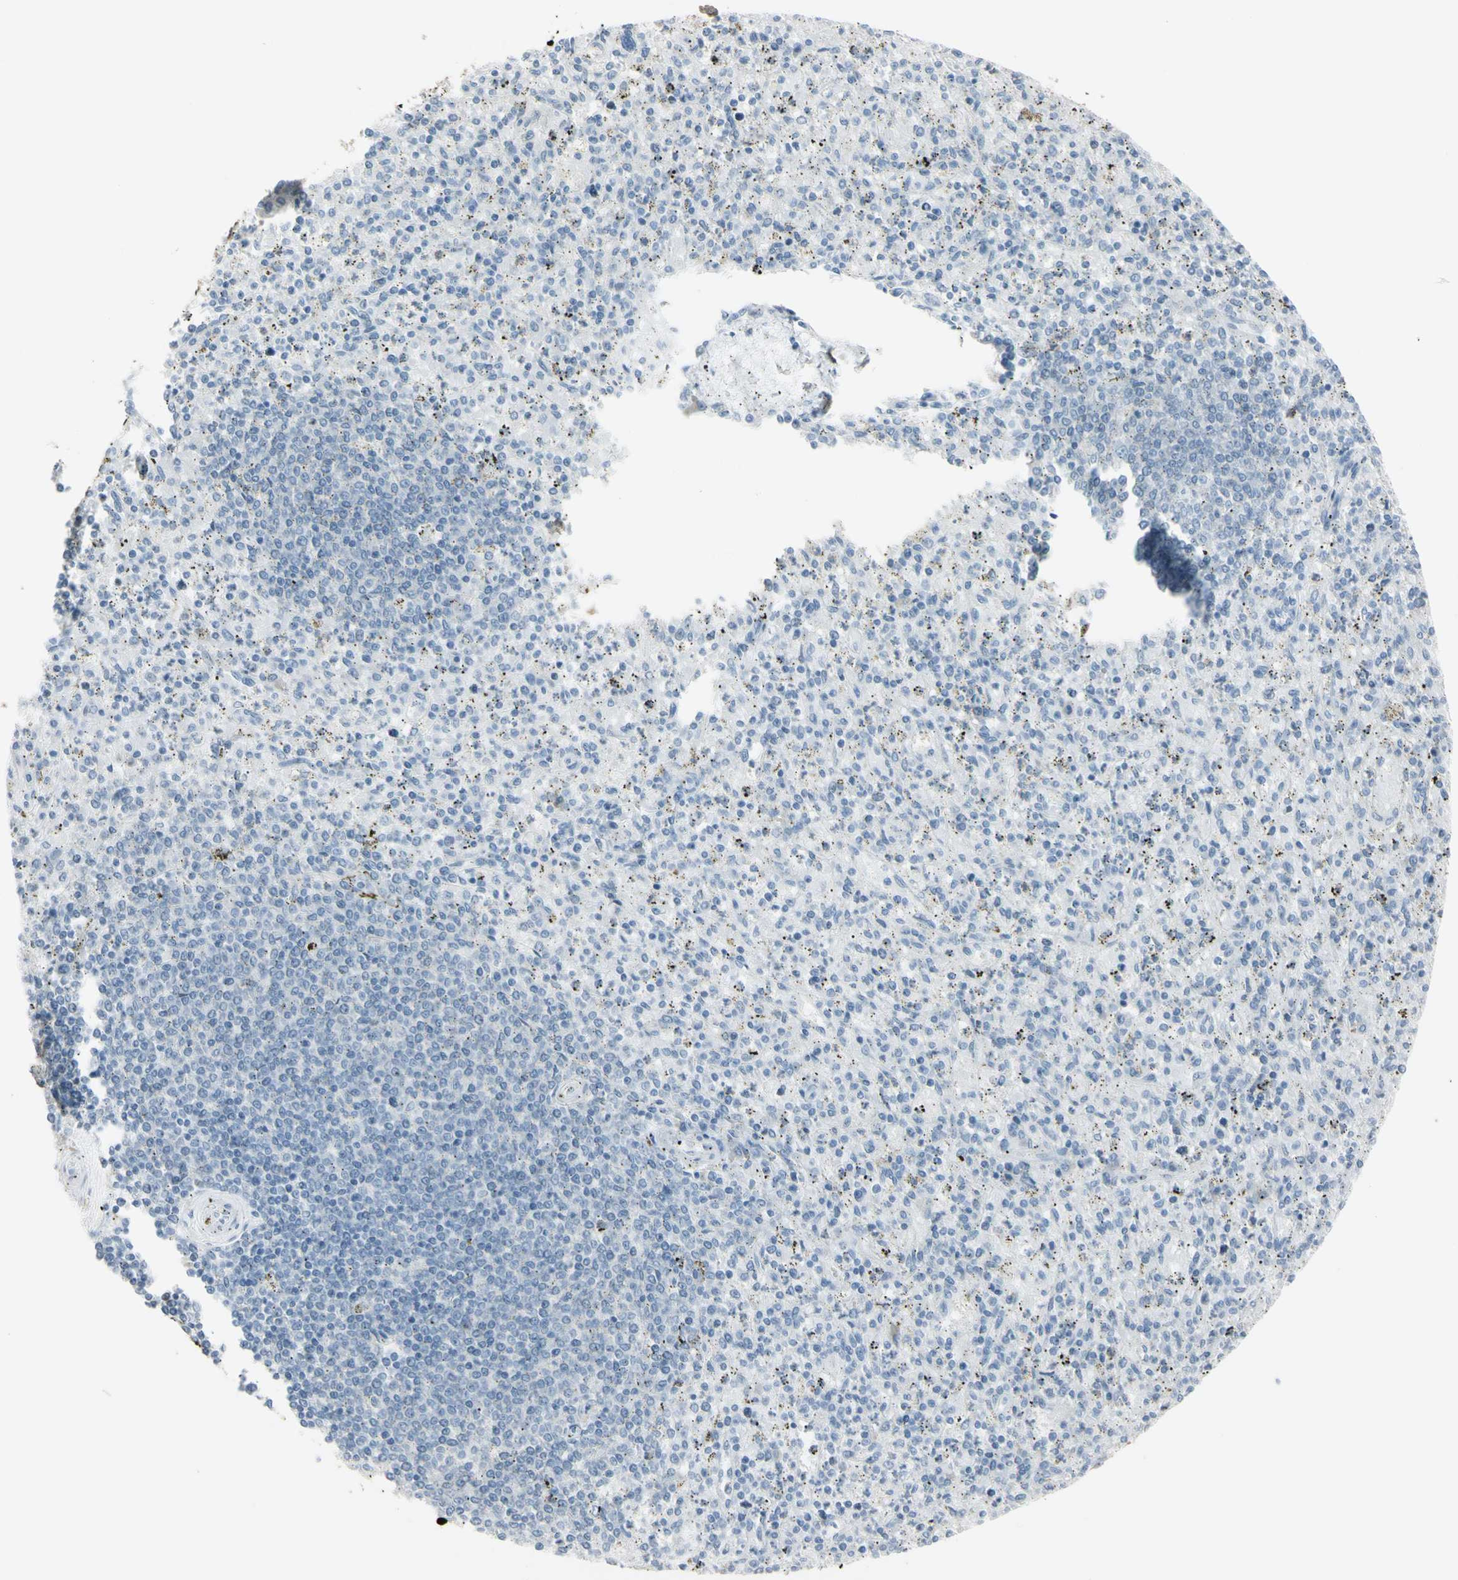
{"staining": {"intensity": "negative", "quantity": "none", "location": "none"}, "tissue": "spleen", "cell_type": "Cells in red pulp", "image_type": "normal", "snomed": [{"axis": "morphology", "description": "Normal tissue, NOS"}, {"axis": "topography", "description": "Spleen"}], "caption": "Micrograph shows no significant protein positivity in cells in red pulp of unremarkable spleen.", "gene": "PIP", "patient": {"sex": "male", "age": 72}}